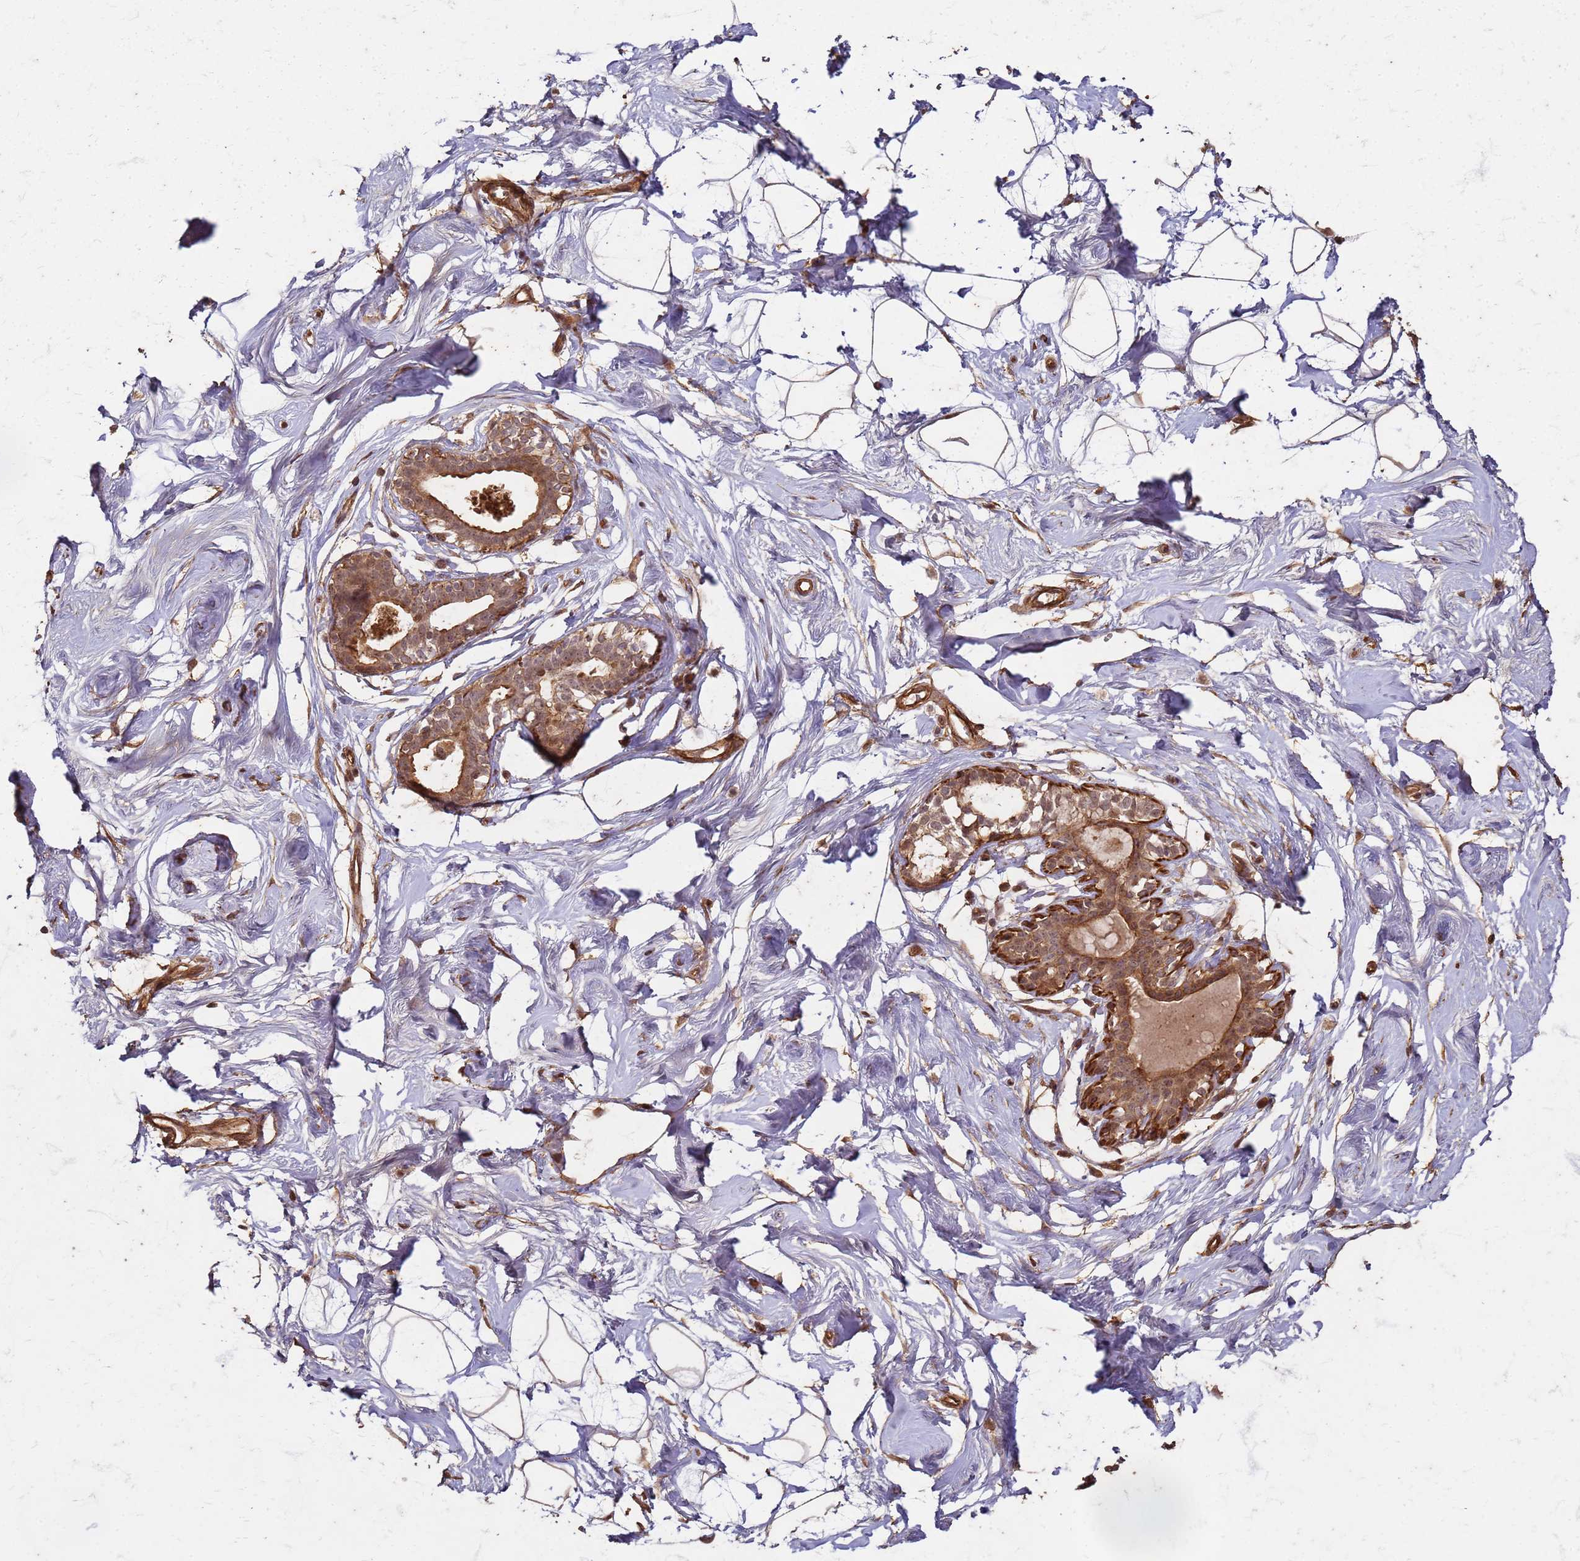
{"staining": {"intensity": "moderate", "quantity": ">75%", "location": "cytoplasmic/membranous,nuclear"}, "tissue": "breast", "cell_type": "Adipocytes", "image_type": "normal", "snomed": [{"axis": "morphology", "description": "Normal tissue, NOS"}, {"axis": "morphology", "description": "Adenoma, NOS"}, {"axis": "topography", "description": "Breast"}], "caption": "Immunohistochemical staining of benign human breast shows >75% levels of moderate cytoplasmic/membranous,nuclear protein staining in approximately >75% of adipocytes.", "gene": "KIF26A", "patient": {"sex": "female", "age": 23}}